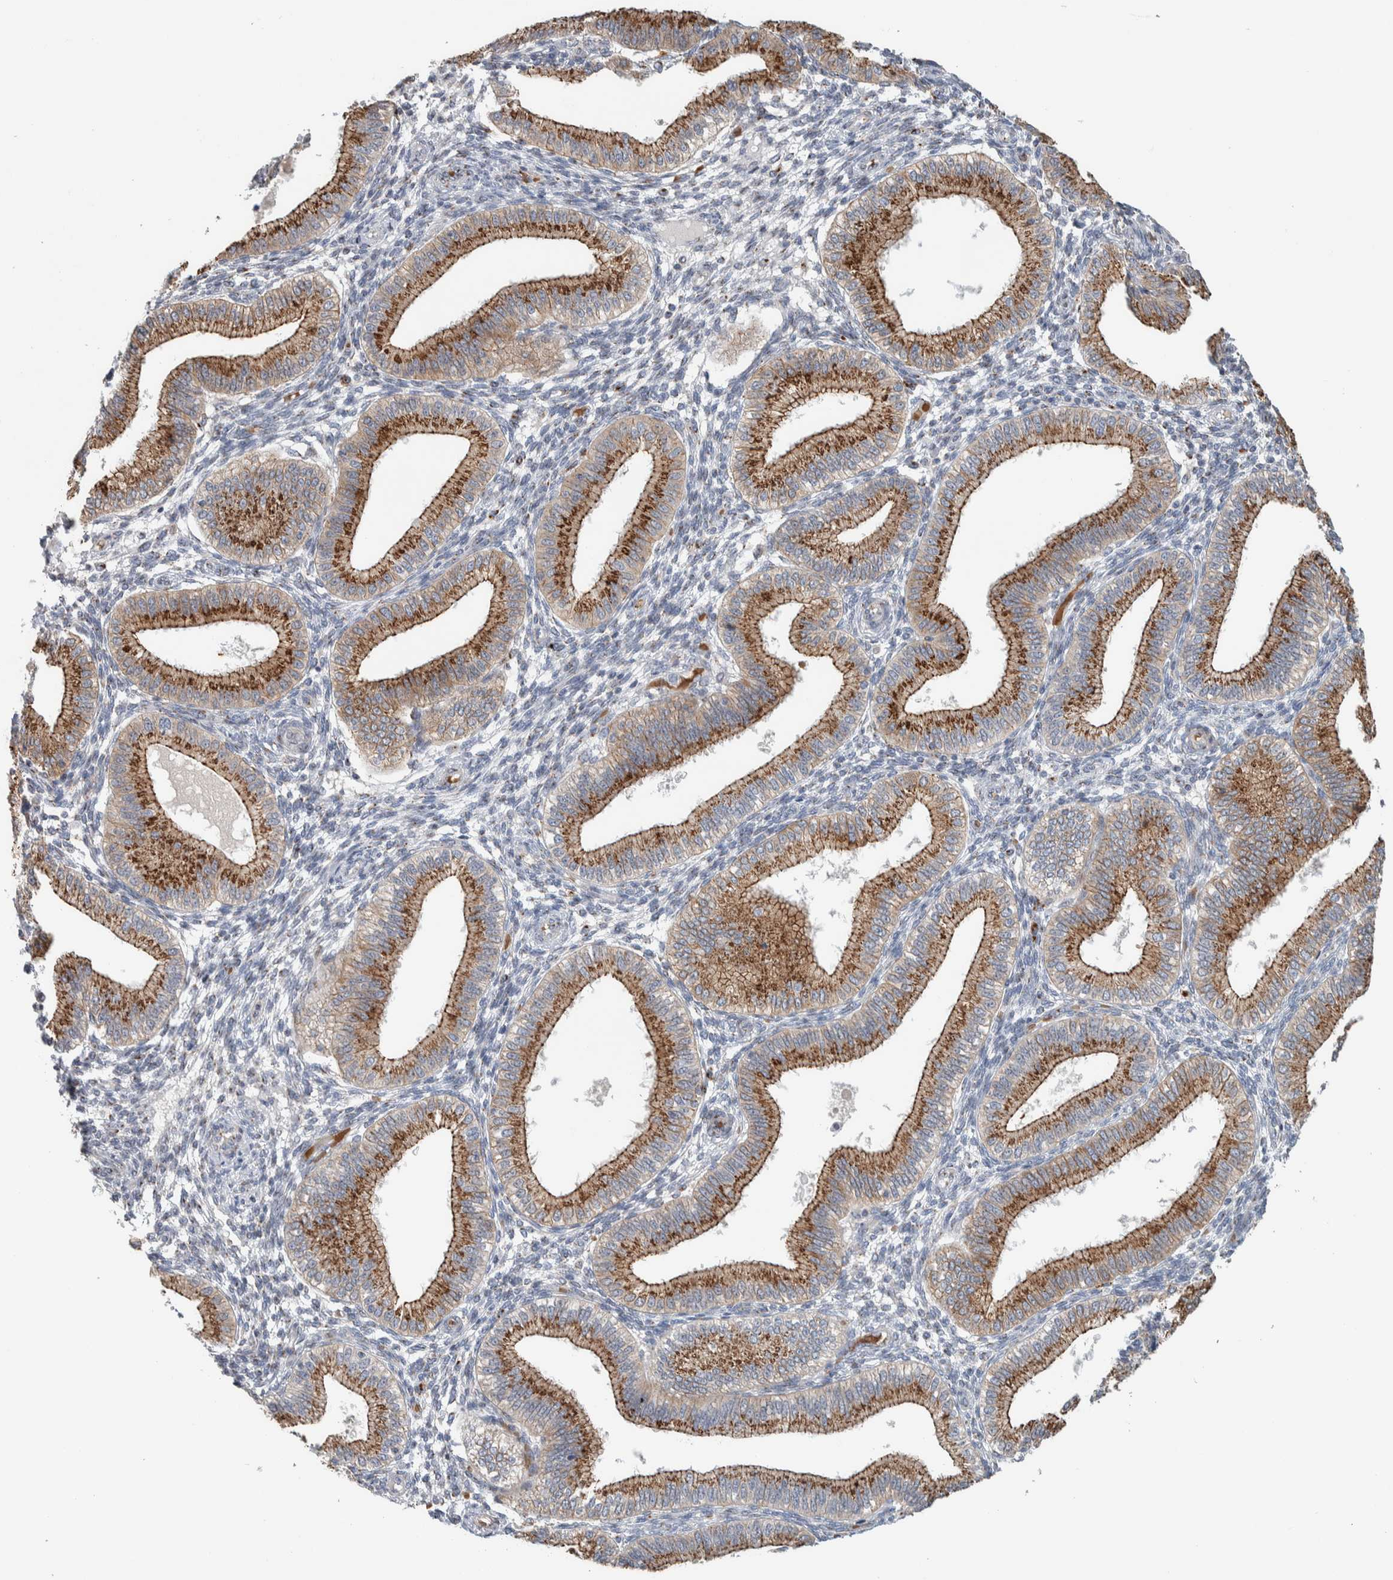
{"staining": {"intensity": "moderate", "quantity": "<25%", "location": "cytoplasmic/membranous"}, "tissue": "endometrium", "cell_type": "Cells in endometrial stroma", "image_type": "normal", "snomed": [{"axis": "morphology", "description": "Normal tissue, NOS"}, {"axis": "topography", "description": "Endometrium"}], "caption": "Immunohistochemistry (IHC) image of benign endometrium stained for a protein (brown), which demonstrates low levels of moderate cytoplasmic/membranous positivity in about <25% of cells in endometrial stroma.", "gene": "SLC38A10", "patient": {"sex": "female", "age": 39}}